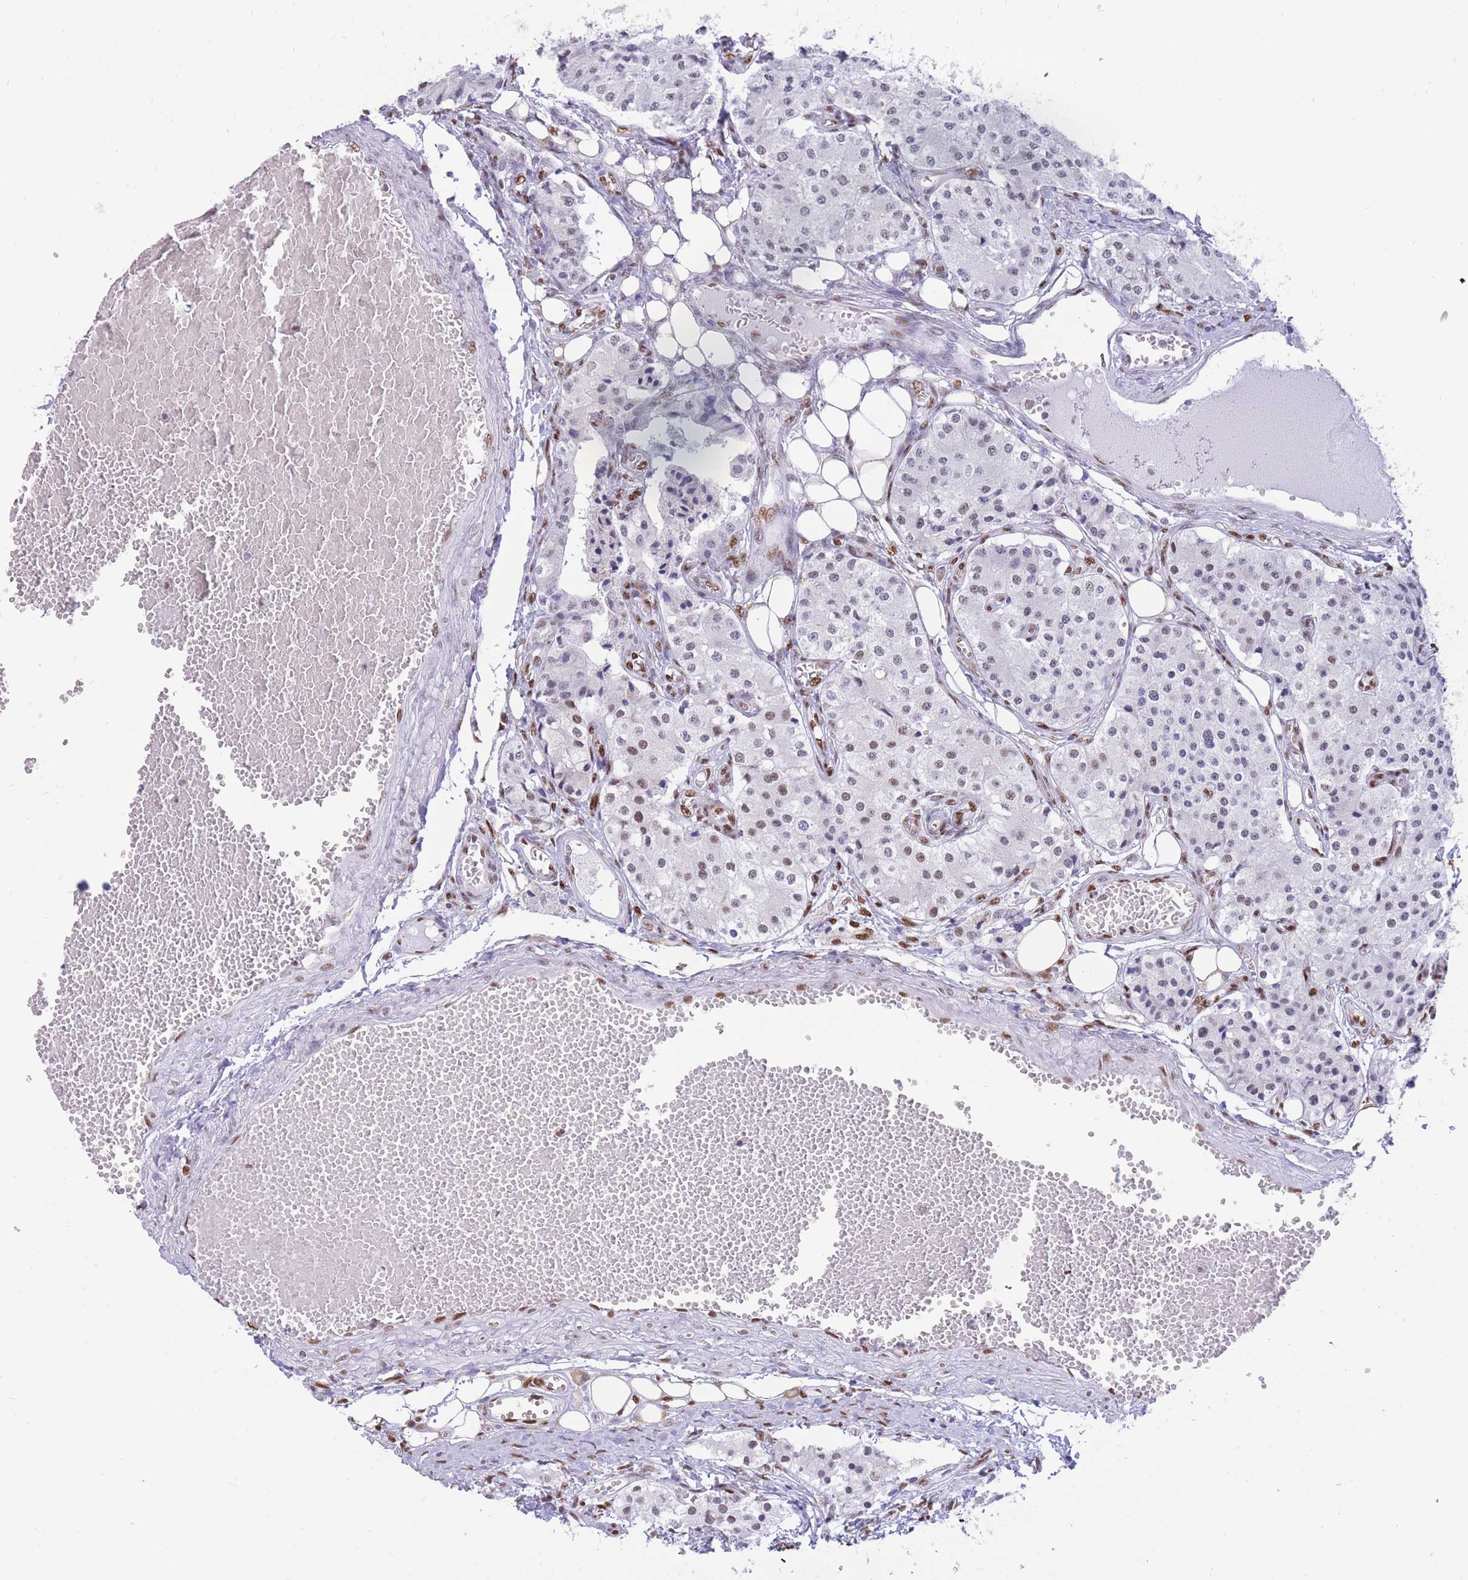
{"staining": {"intensity": "weak", "quantity": "<25%", "location": "nuclear"}, "tissue": "carcinoid", "cell_type": "Tumor cells", "image_type": "cancer", "snomed": [{"axis": "morphology", "description": "Carcinoid, malignant, NOS"}, {"axis": "topography", "description": "Colon"}], "caption": "This is an immunohistochemistry photomicrograph of carcinoid. There is no staining in tumor cells.", "gene": "FAM153A", "patient": {"sex": "female", "age": 52}}